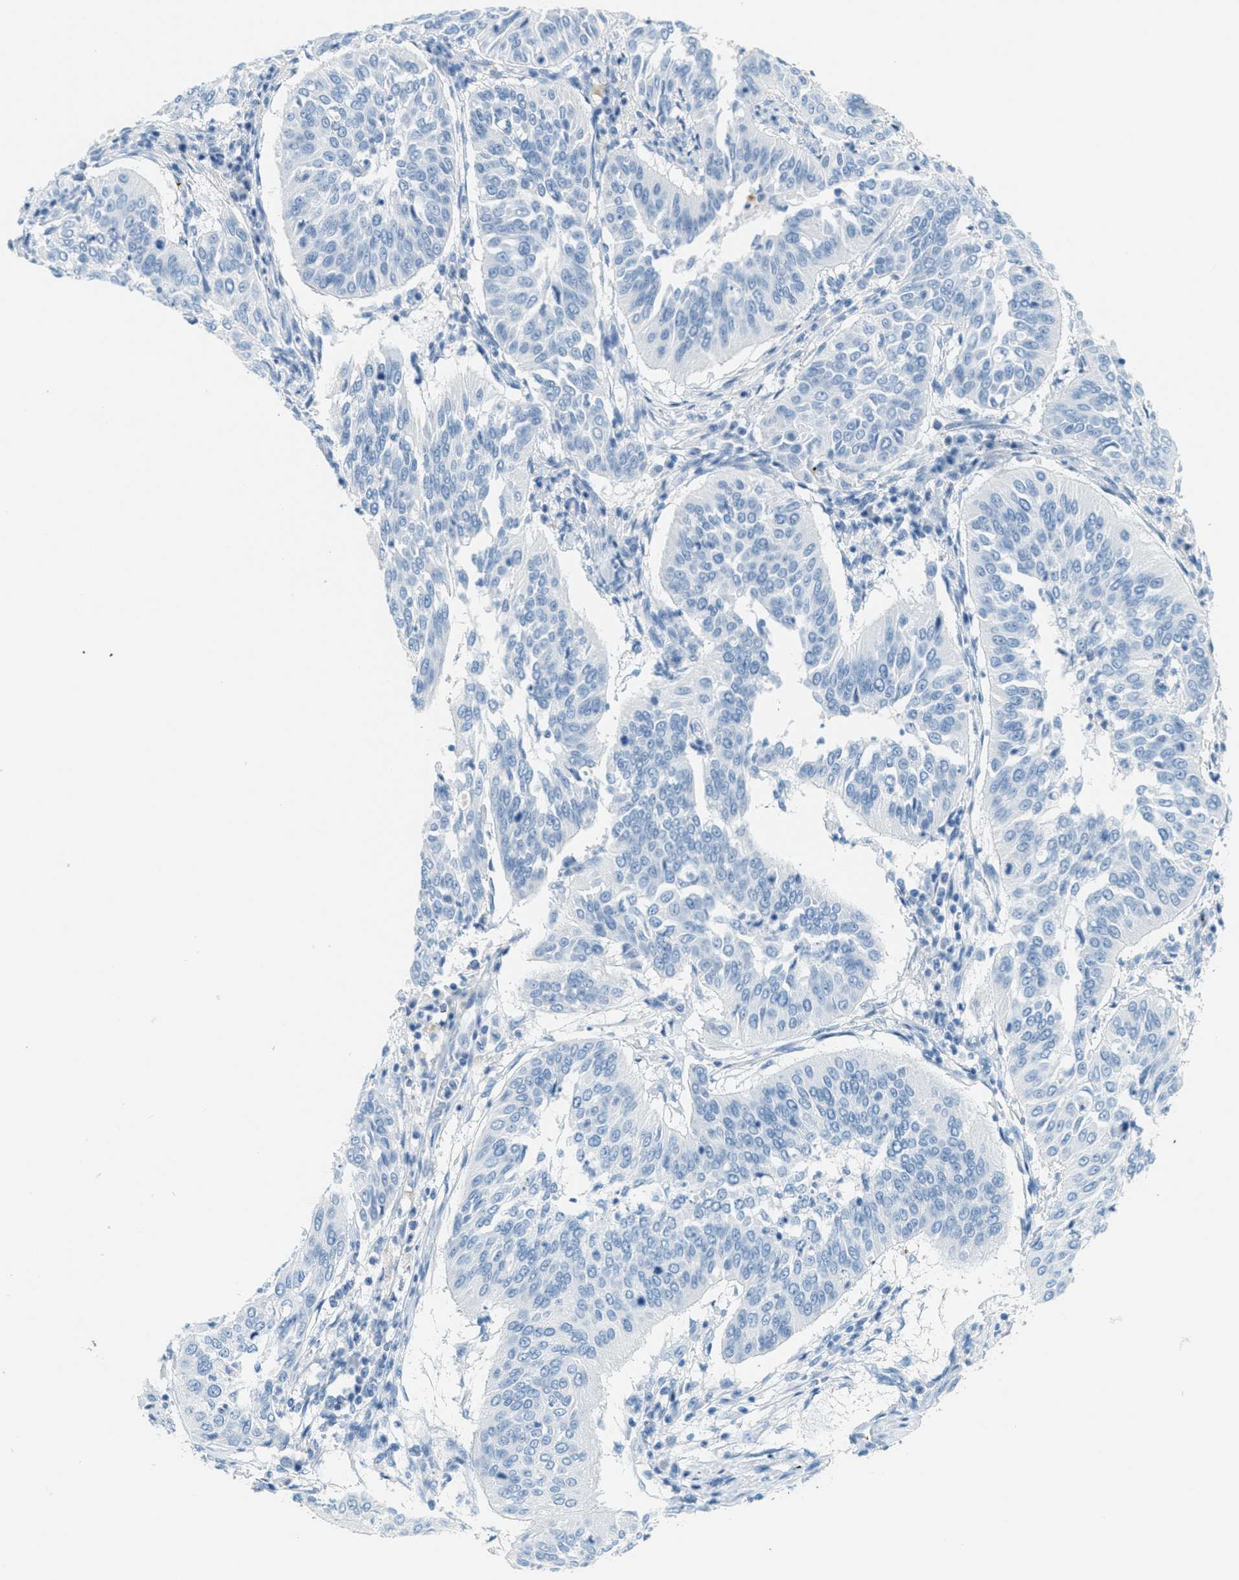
{"staining": {"intensity": "negative", "quantity": "none", "location": "none"}, "tissue": "cervical cancer", "cell_type": "Tumor cells", "image_type": "cancer", "snomed": [{"axis": "morphology", "description": "Normal tissue, NOS"}, {"axis": "morphology", "description": "Squamous cell carcinoma, NOS"}, {"axis": "topography", "description": "Cervix"}], "caption": "DAB immunohistochemical staining of cervical cancer (squamous cell carcinoma) shows no significant positivity in tumor cells.", "gene": "PPBP", "patient": {"sex": "female", "age": 39}}